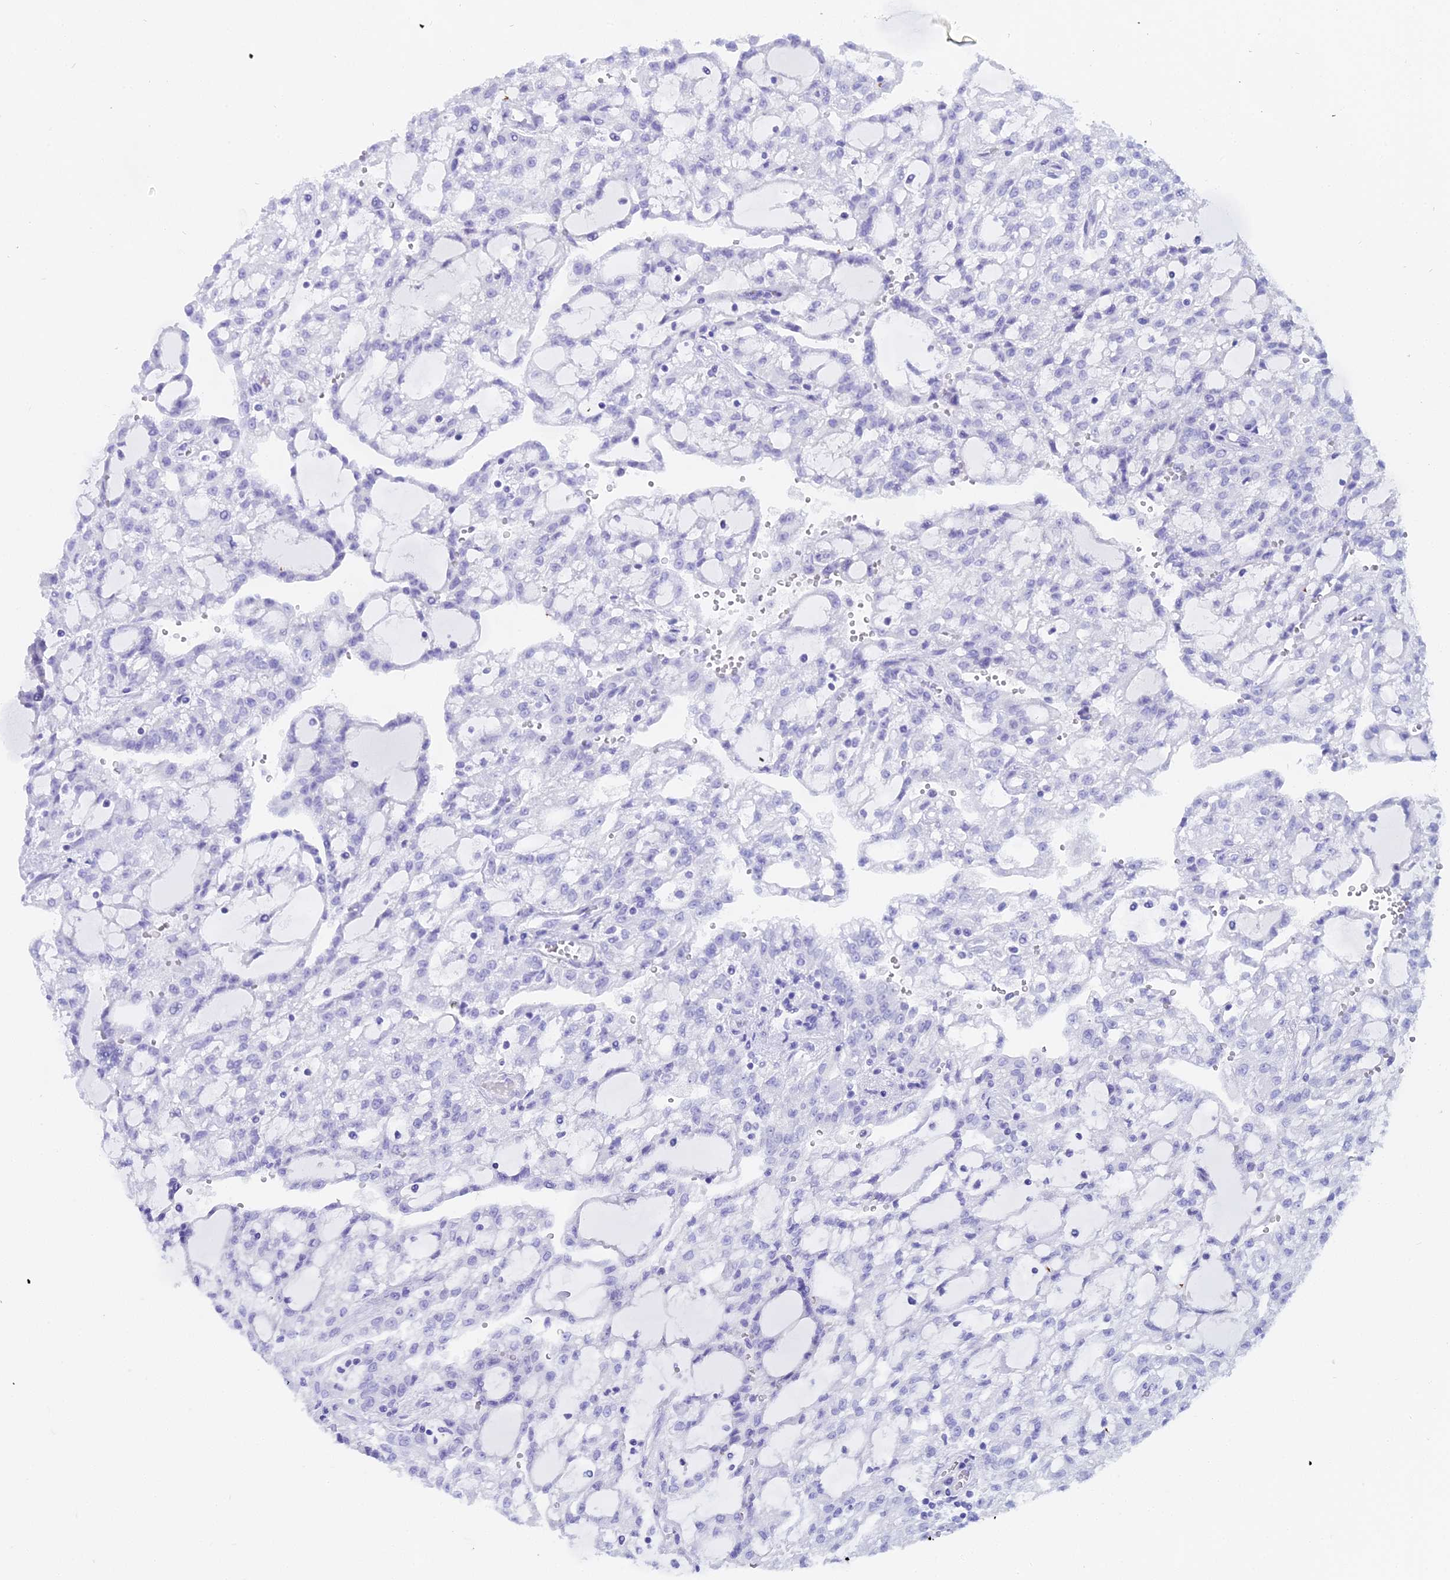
{"staining": {"intensity": "negative", "quantity": "none", "location": "none"}, "tissue": "renal cancer", "cell_type": "Tumor cells", "image_type": "cancer", "snomed": [{"axis": "morphology", "description": "Adenocarcinoma, NOS"}, {"axis": "topography", "description": "Kidney"}], "caption": "Tumor cells show no significant protein expression in renal cancer.", "gene": "CGB2", "patient": {"sex": "male", "age": 63}}